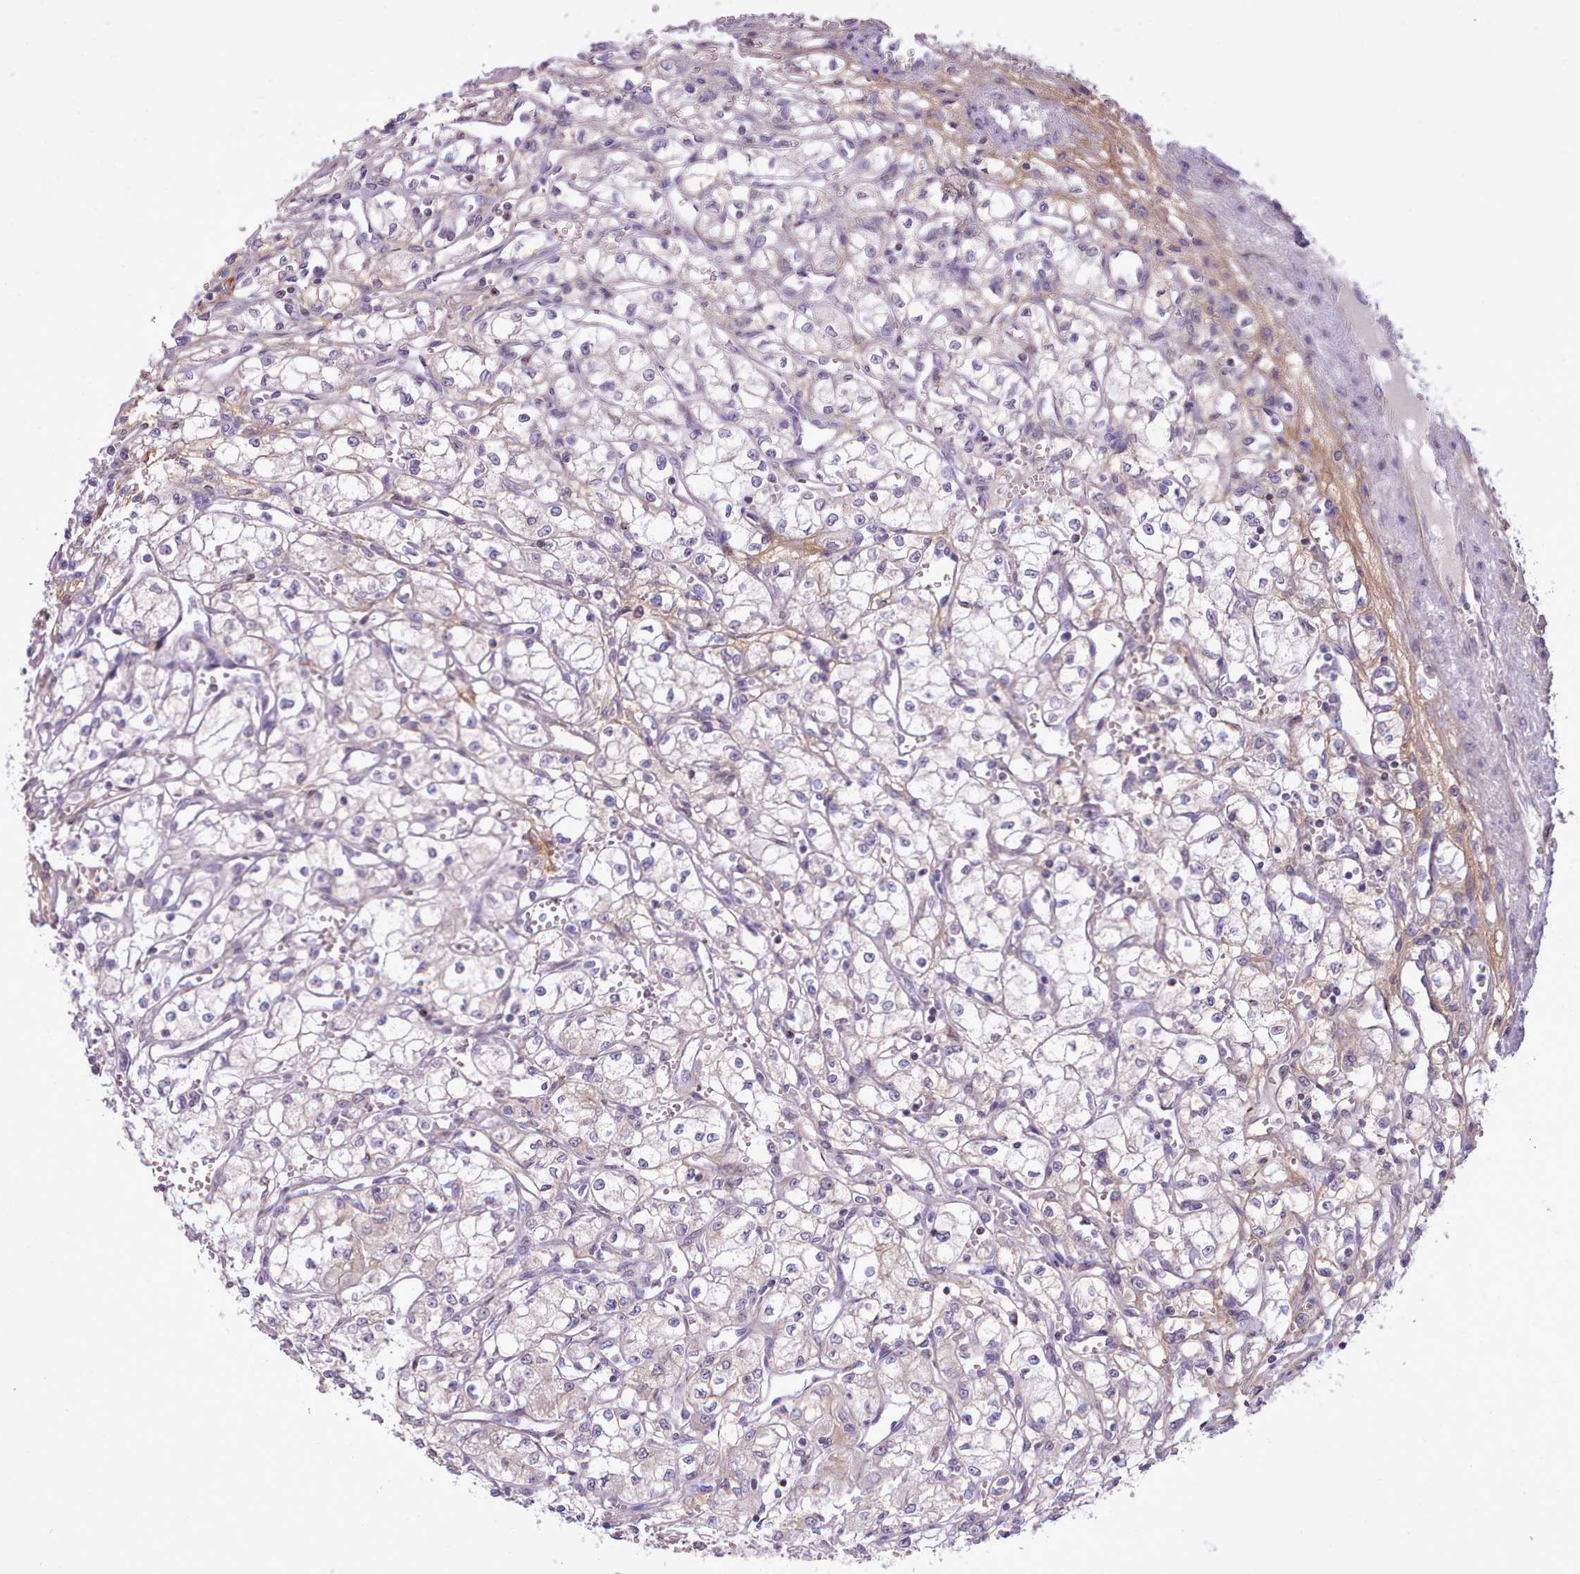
{"staining": {"intensity": "negative", "quantity": "none", "location": "none"}, "tissue": "renal cancer", "cell_type": "Tumor cells", "image_type": "cancer", "snomed": [{"axis": "morphology", "description": "Adenocarcinoma, NOS"}, {"axis": "topography", "description": "Kidney"}], "caption": "This is an immunohistochemistry (IHC) image of renal adenocarcinoma. There is no staining in tumor cells.", "gene": "CYP2A13", "patient": {"sex": "male", "age": 59}}